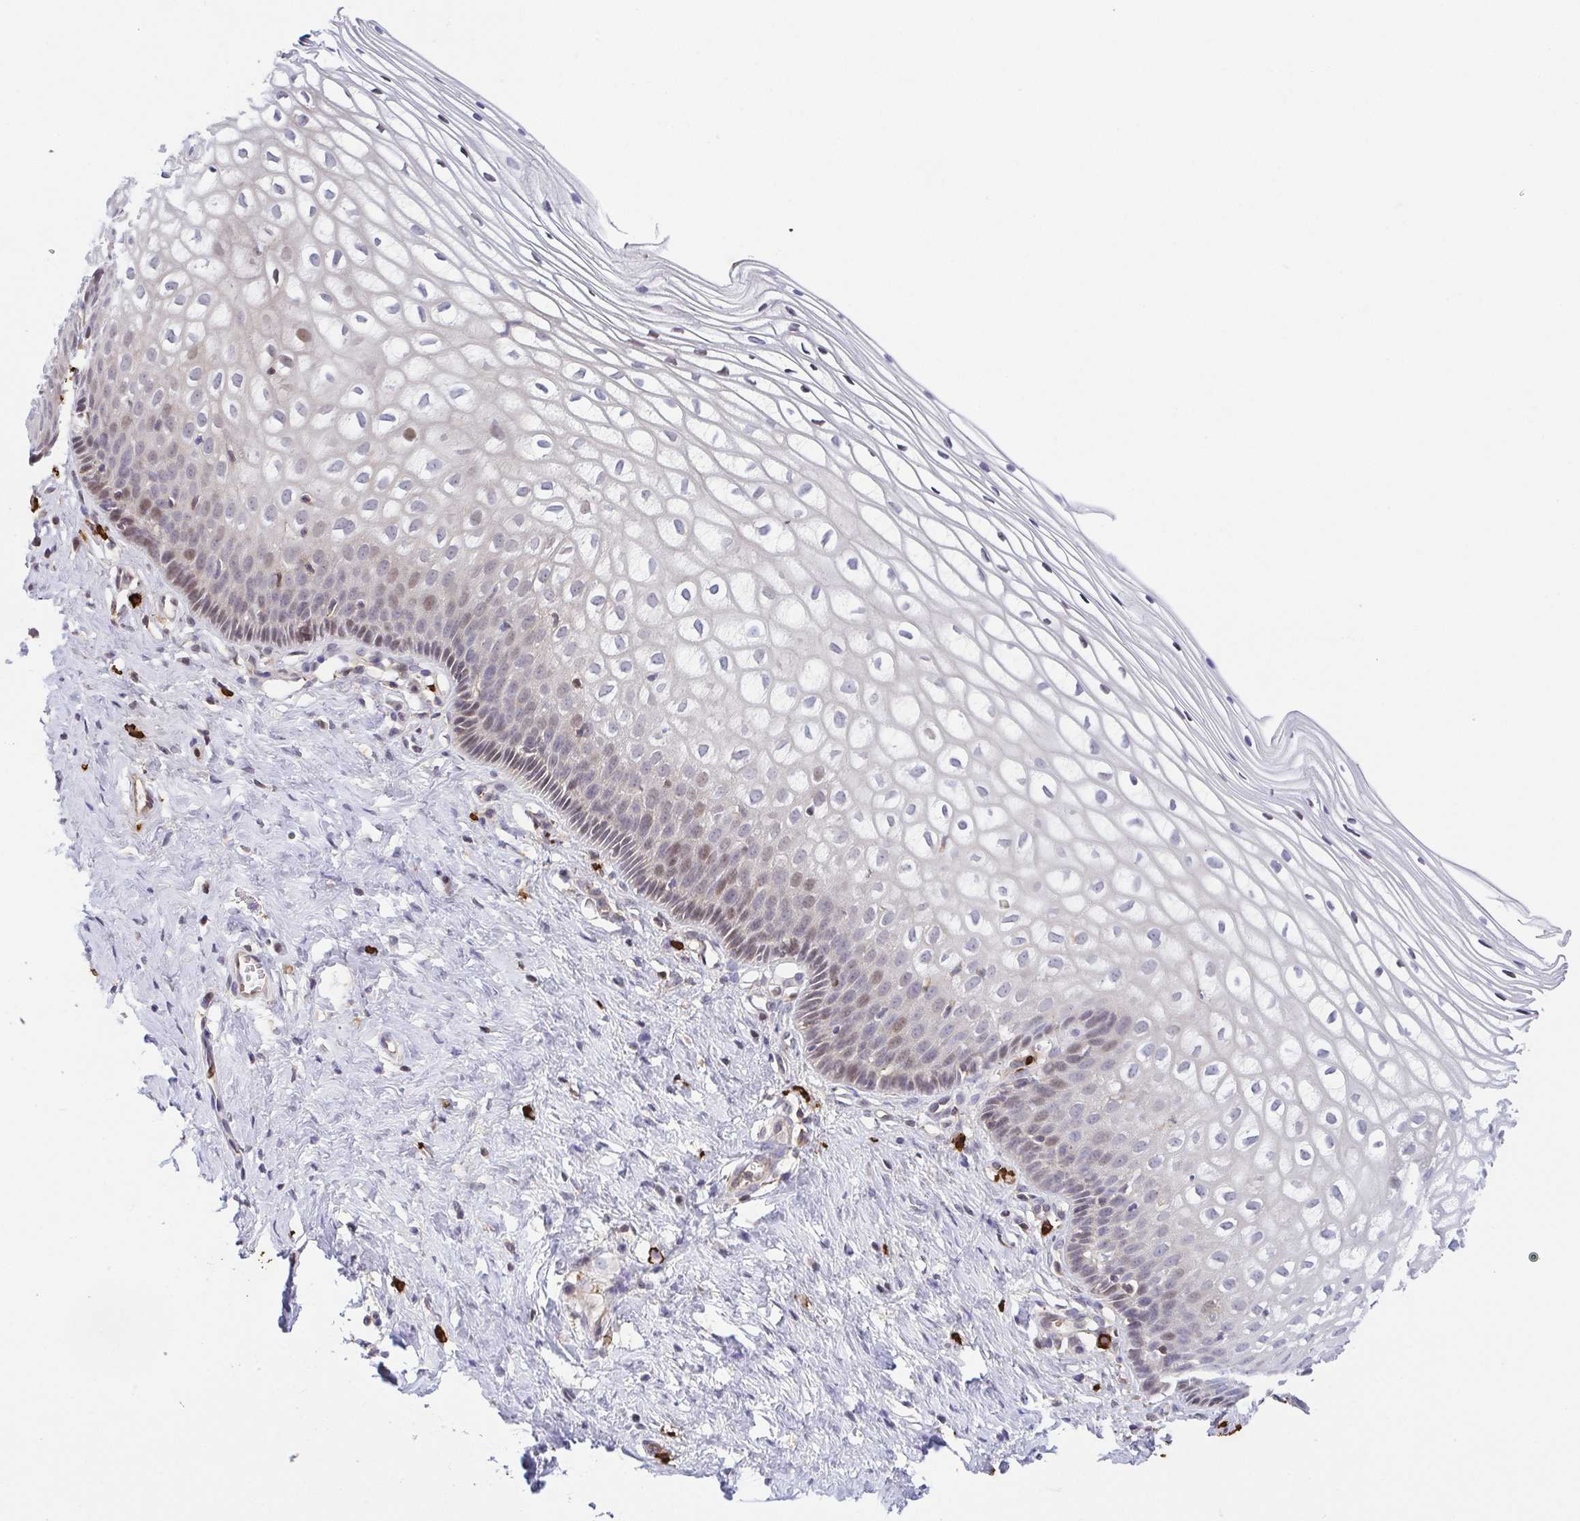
{"staining": {"intensity": "weak", "quantity": ">75%", "location": "cytoplasmic/membranous"}, "tissue": "cervix", "cell_type": "Glandular cells", "image_type": "normal", "snomed": [{"axis": "morphology", "description": "Normal tissue, NOS"}, {"axis": "topography", "description": "Cervix"}], "caption": "IHC histopathology image of normal cervix stained for a protein (brown), which shows low levels of weak cytoplasmic/membranous expression in about >75% of glandular cells.", "gene": "PREPL", "patient": {"sex": "female", "age": 36}}